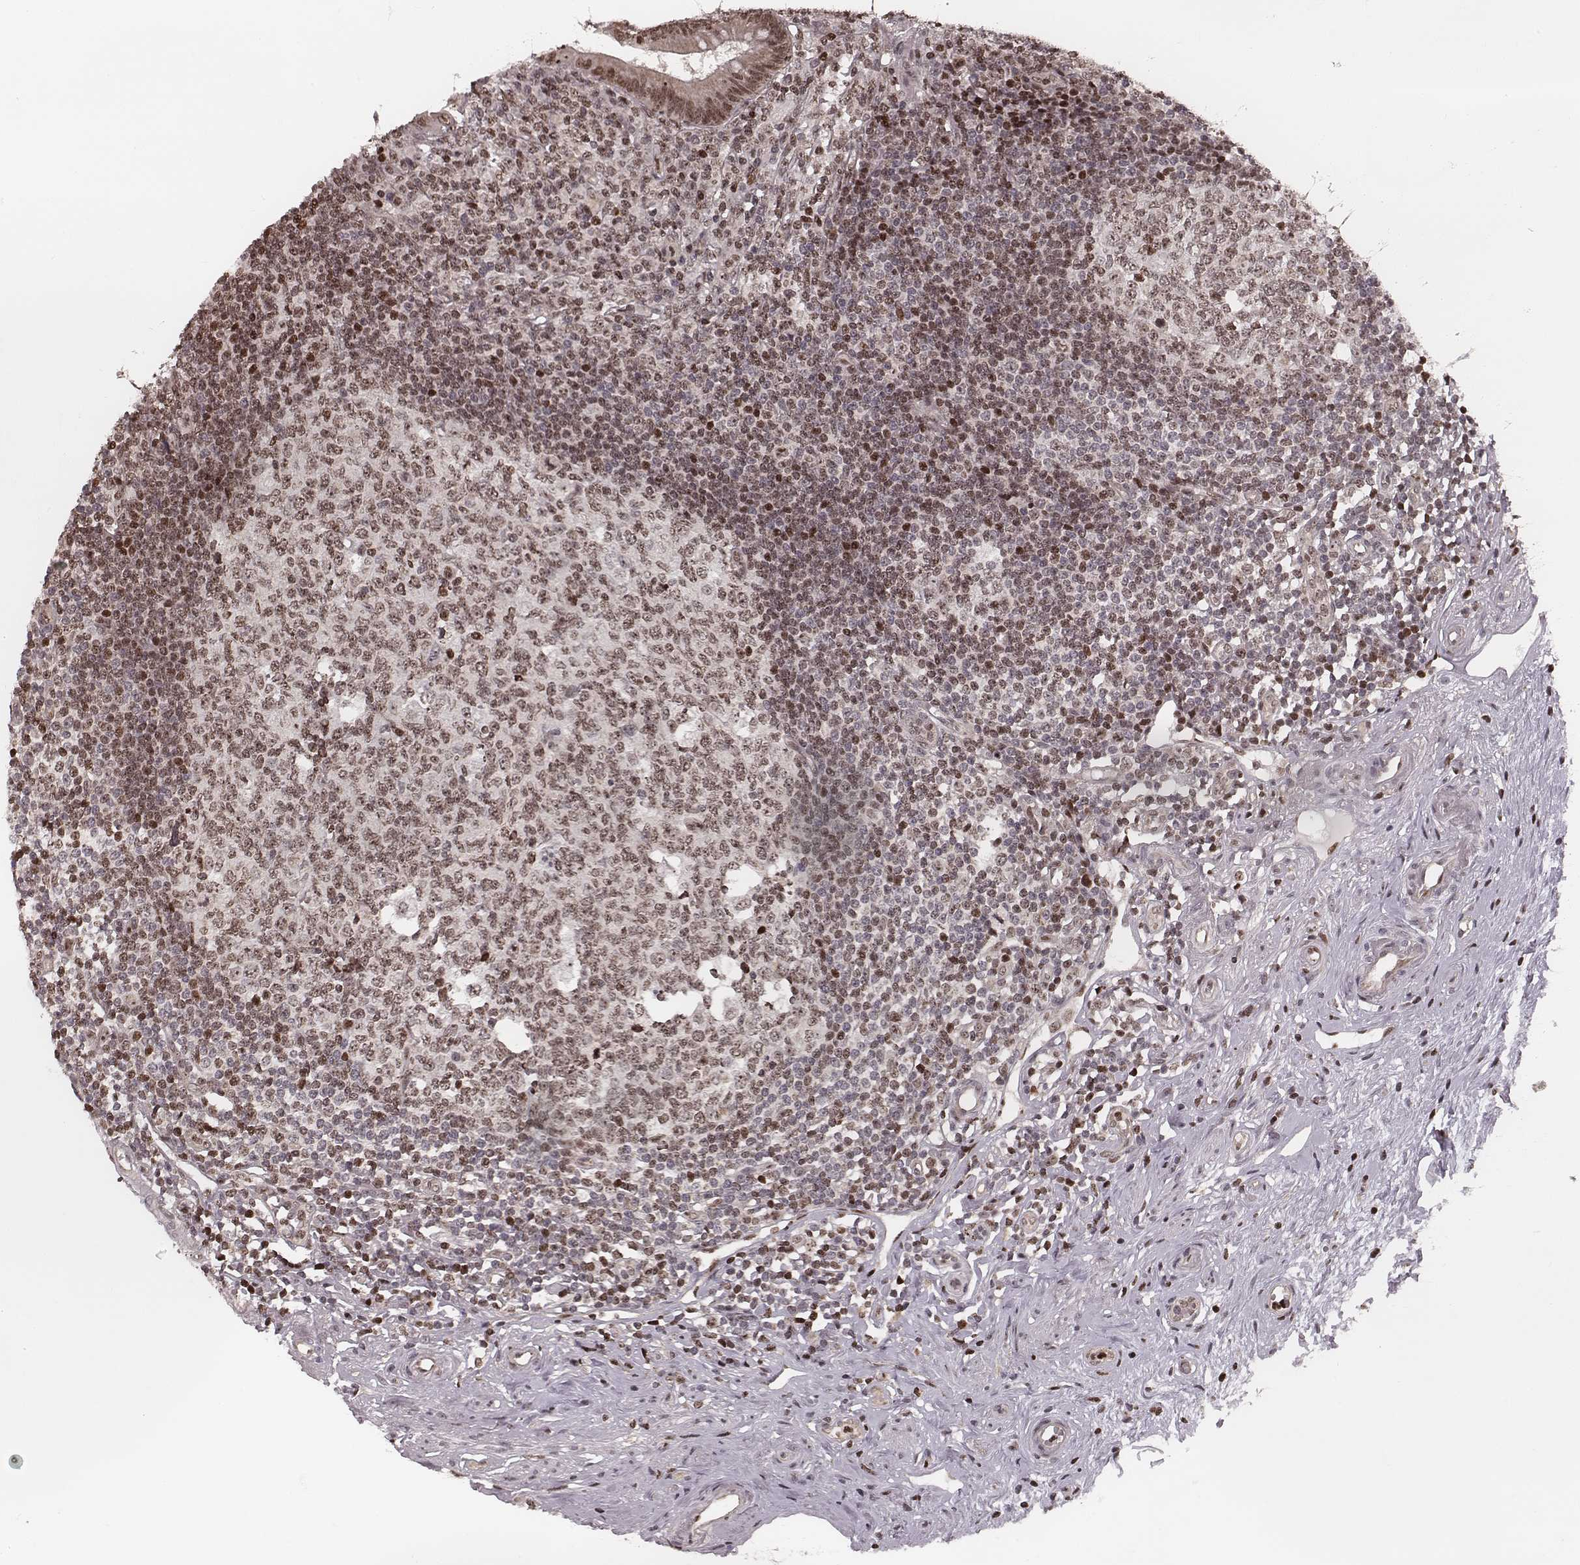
{"staining": {"intensity": "moderate", "quantity": ">75%", "location": "cytoplasmic/membranous,nuclear"}, "tissue": "appendix", "cell_type": "Glandular cells", "image_type": "normal", "snomed": [{"axis": "morphology", "description": "Normal tissue, NOS"}, {"axis": "morphology", "description": "Carcinoma, endometroid"}, {"axis": "topography", "description": "Appendix"}, {"axis": "topography", "description": "Colon"}], "caption": "Approximately >75% of glandular cells in benign human appendix show moderate cytoplasmic/membranous,nuclear protein expression as visualized by brown immunohistochemical staining.", "gene": "VRK3", "patient": {"sex": "female", "age": 60}}